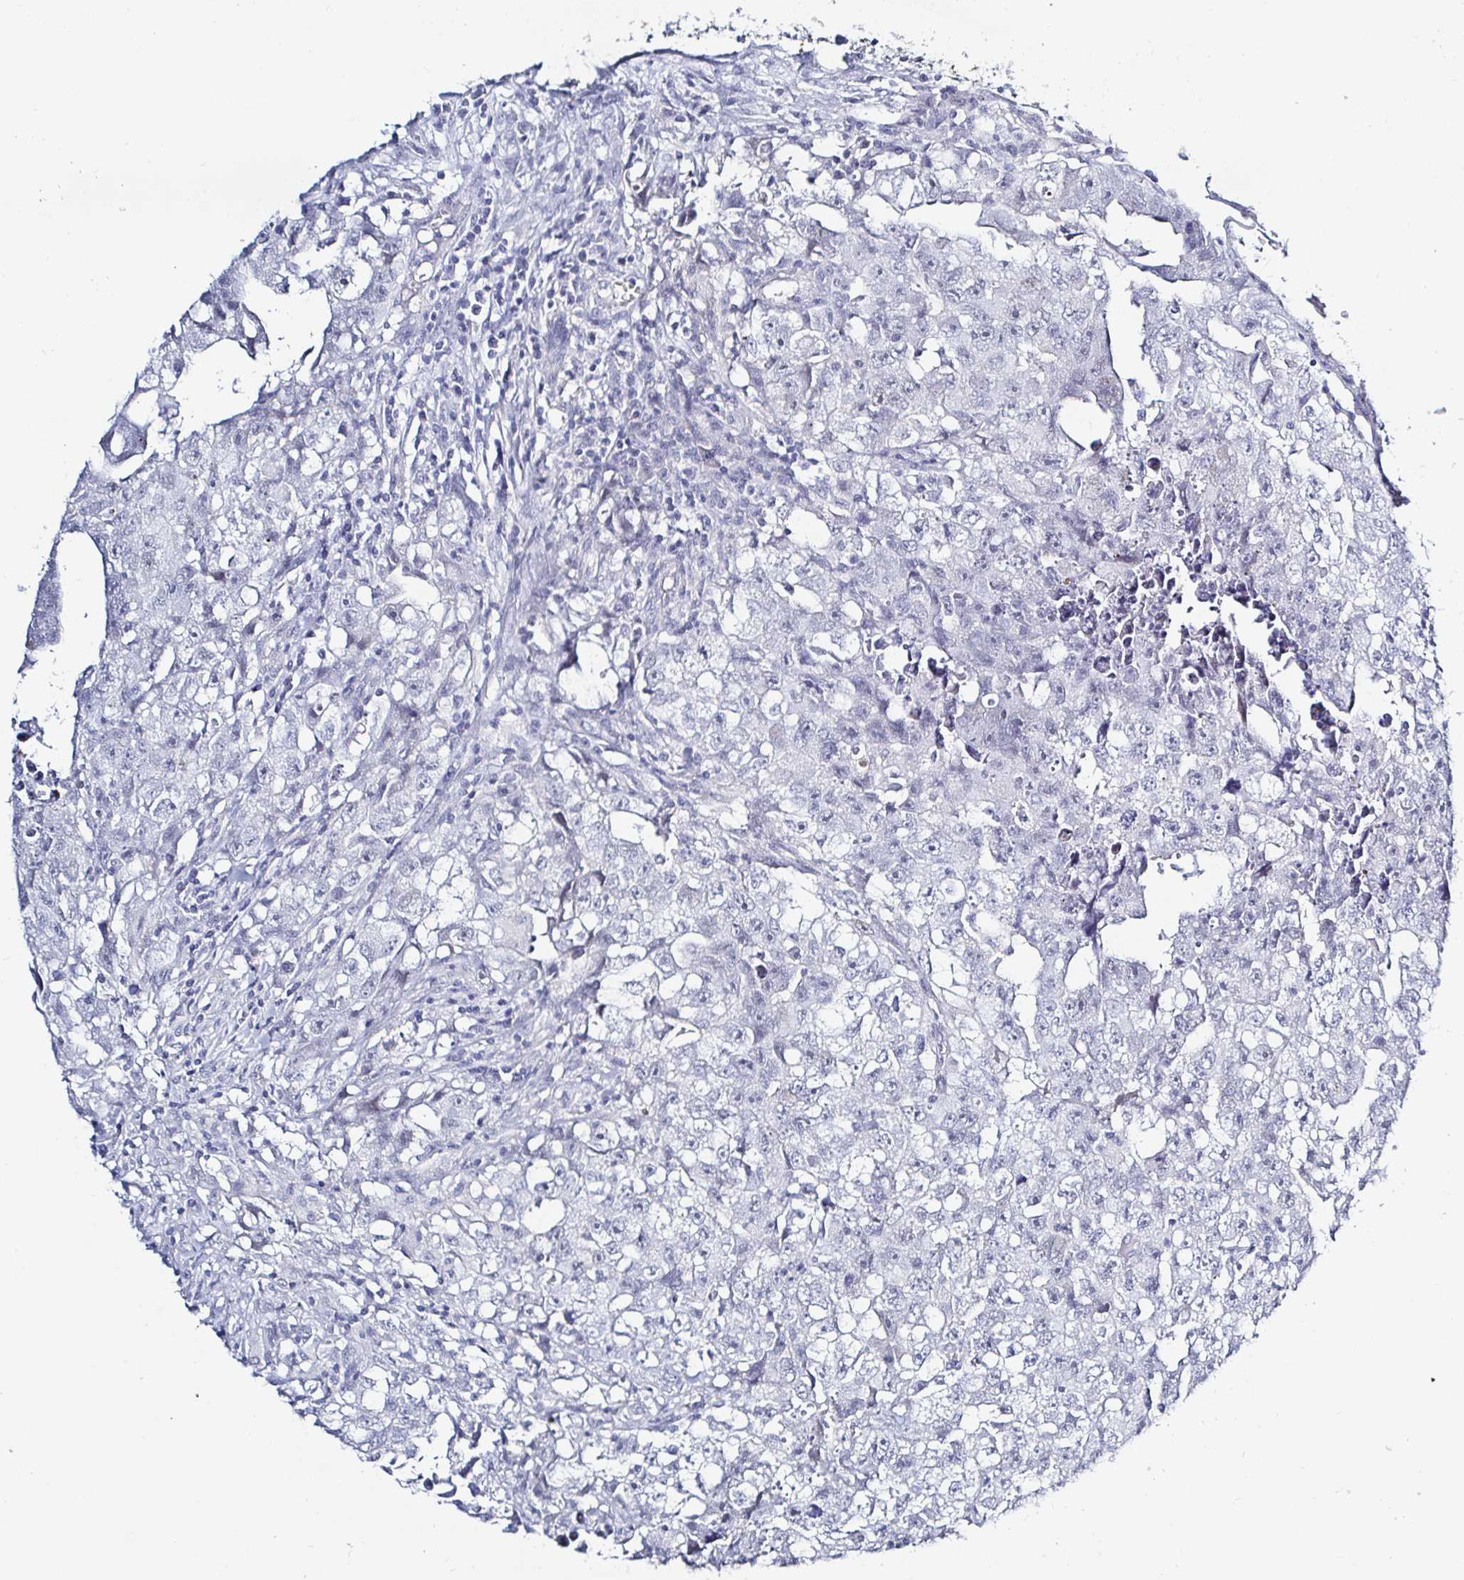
{"staining": {"intensity": "negative", "quantity": "none", "location": "none"}, "tissue": "testis cancer", "cell_type": "Tumor cells", "image_type": "cancer", "snomed": [{"axis": "morphology", "description": "Carcinoma, Embryonal, NOS"}, {"axis": "morphology", "description": "Teratoma, malignant, NOS"}, {"axis": "topography", "description": "Testis"}], "caption": "Immunohistochemical staining of human testis embryonal carcinoma shows no significant positivity in tumor cells. (Brightfield microscopy of DAB (3,3'-diaminobenzidine) immunohistochemistry (IHC) at high magnification).", "gene": "OR10K1", "patient": {"sex": "male", "age": 24}}